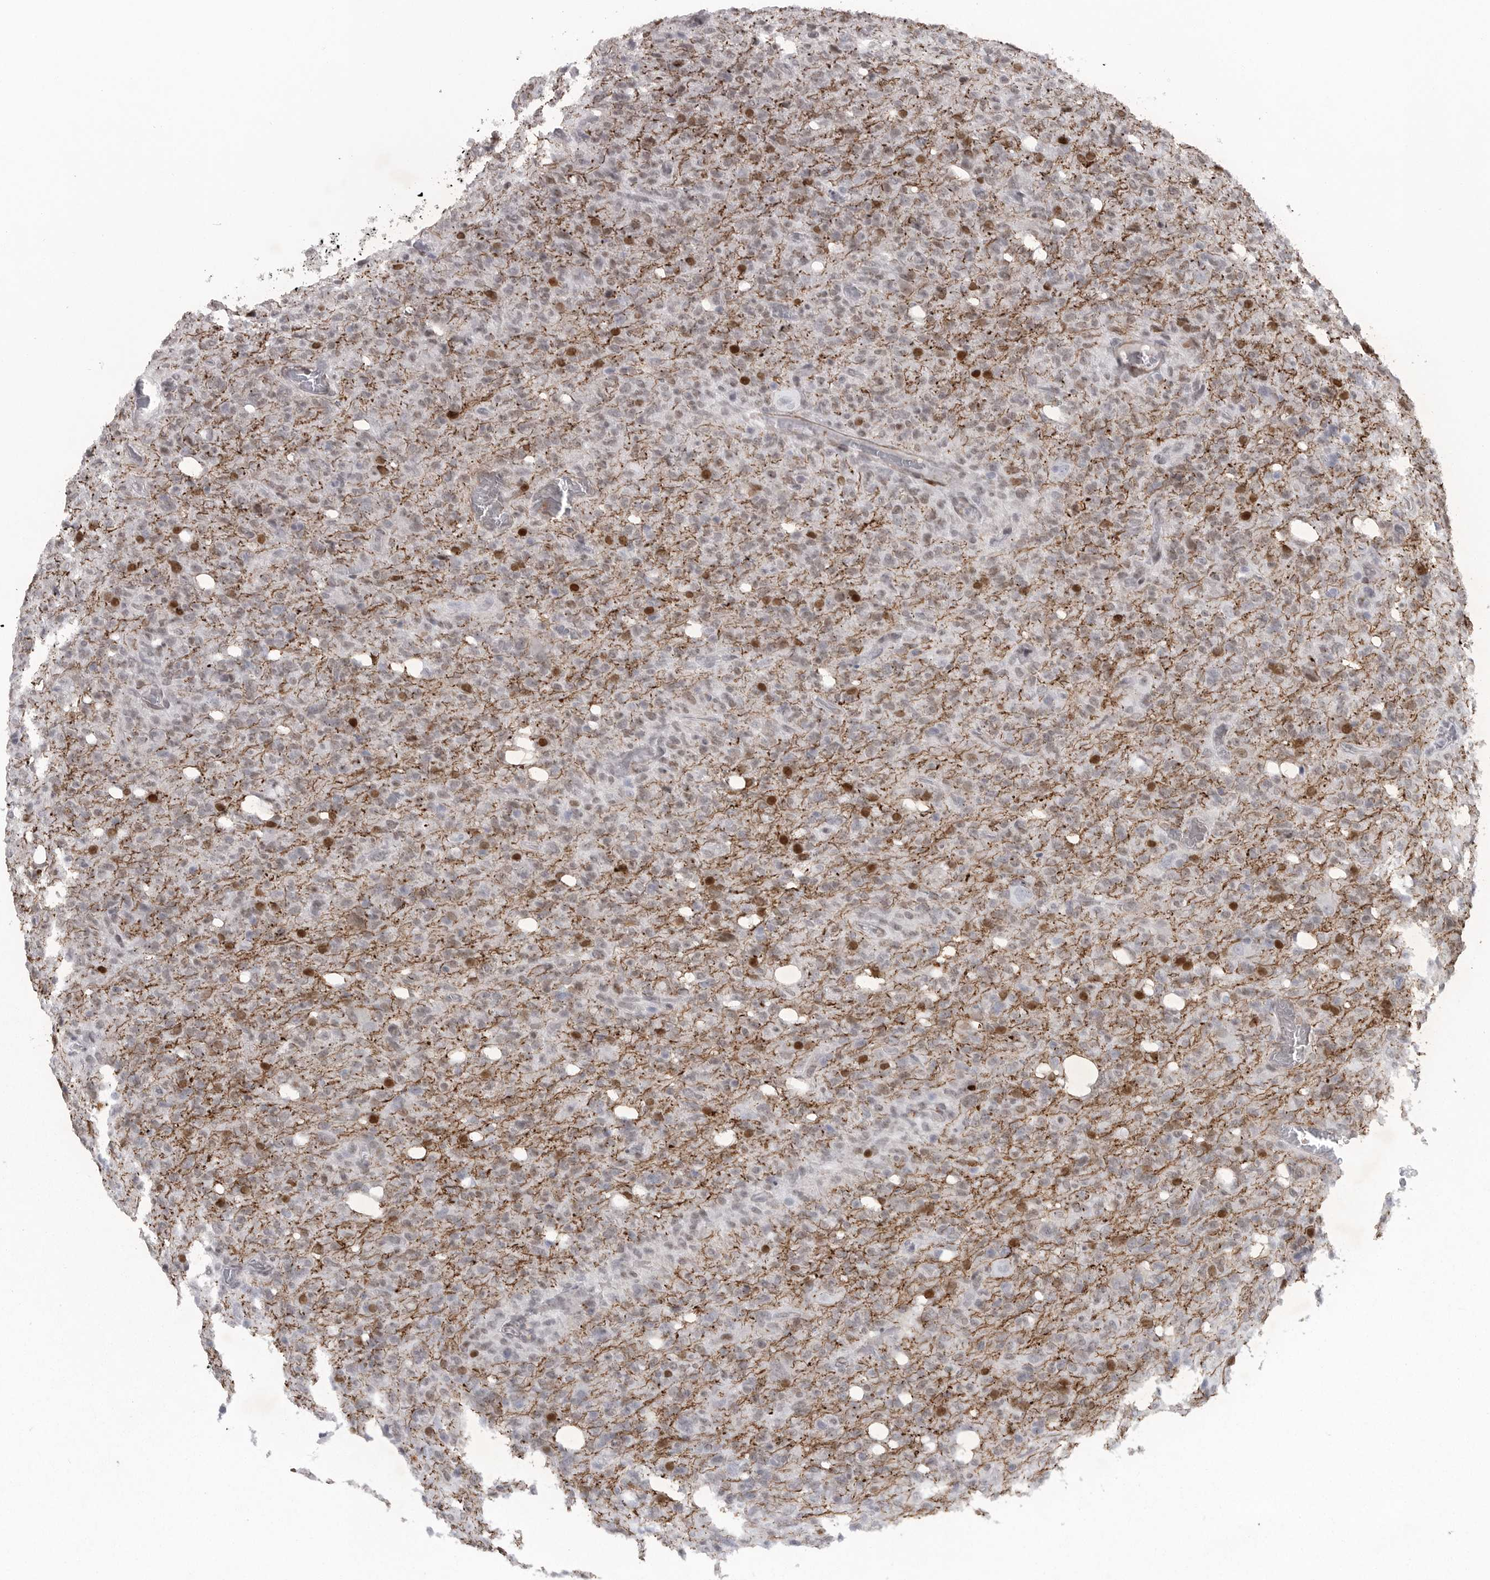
{"staining": {"intensity": "strong", "quantity": "<25%", "location": "nuclear"}, "tissue": "glioma", "cell_type": "Tumor cells", "image_type": "cancer", "snomed": [{"axis": "morphology", "description": "Glioma, malignant, High grade"}, {"axis": "topography", "description": "Brain"}], "caption": "Tumor cells display strong nuclear expression in approximately <25% of cells in glioma. (DAB (3,3'-diaminobenzidine) = brown stain, brightfield microscopy at high magnification).", "gene": "HMGN3", "patient": {"sex": "female", "age": 57}}